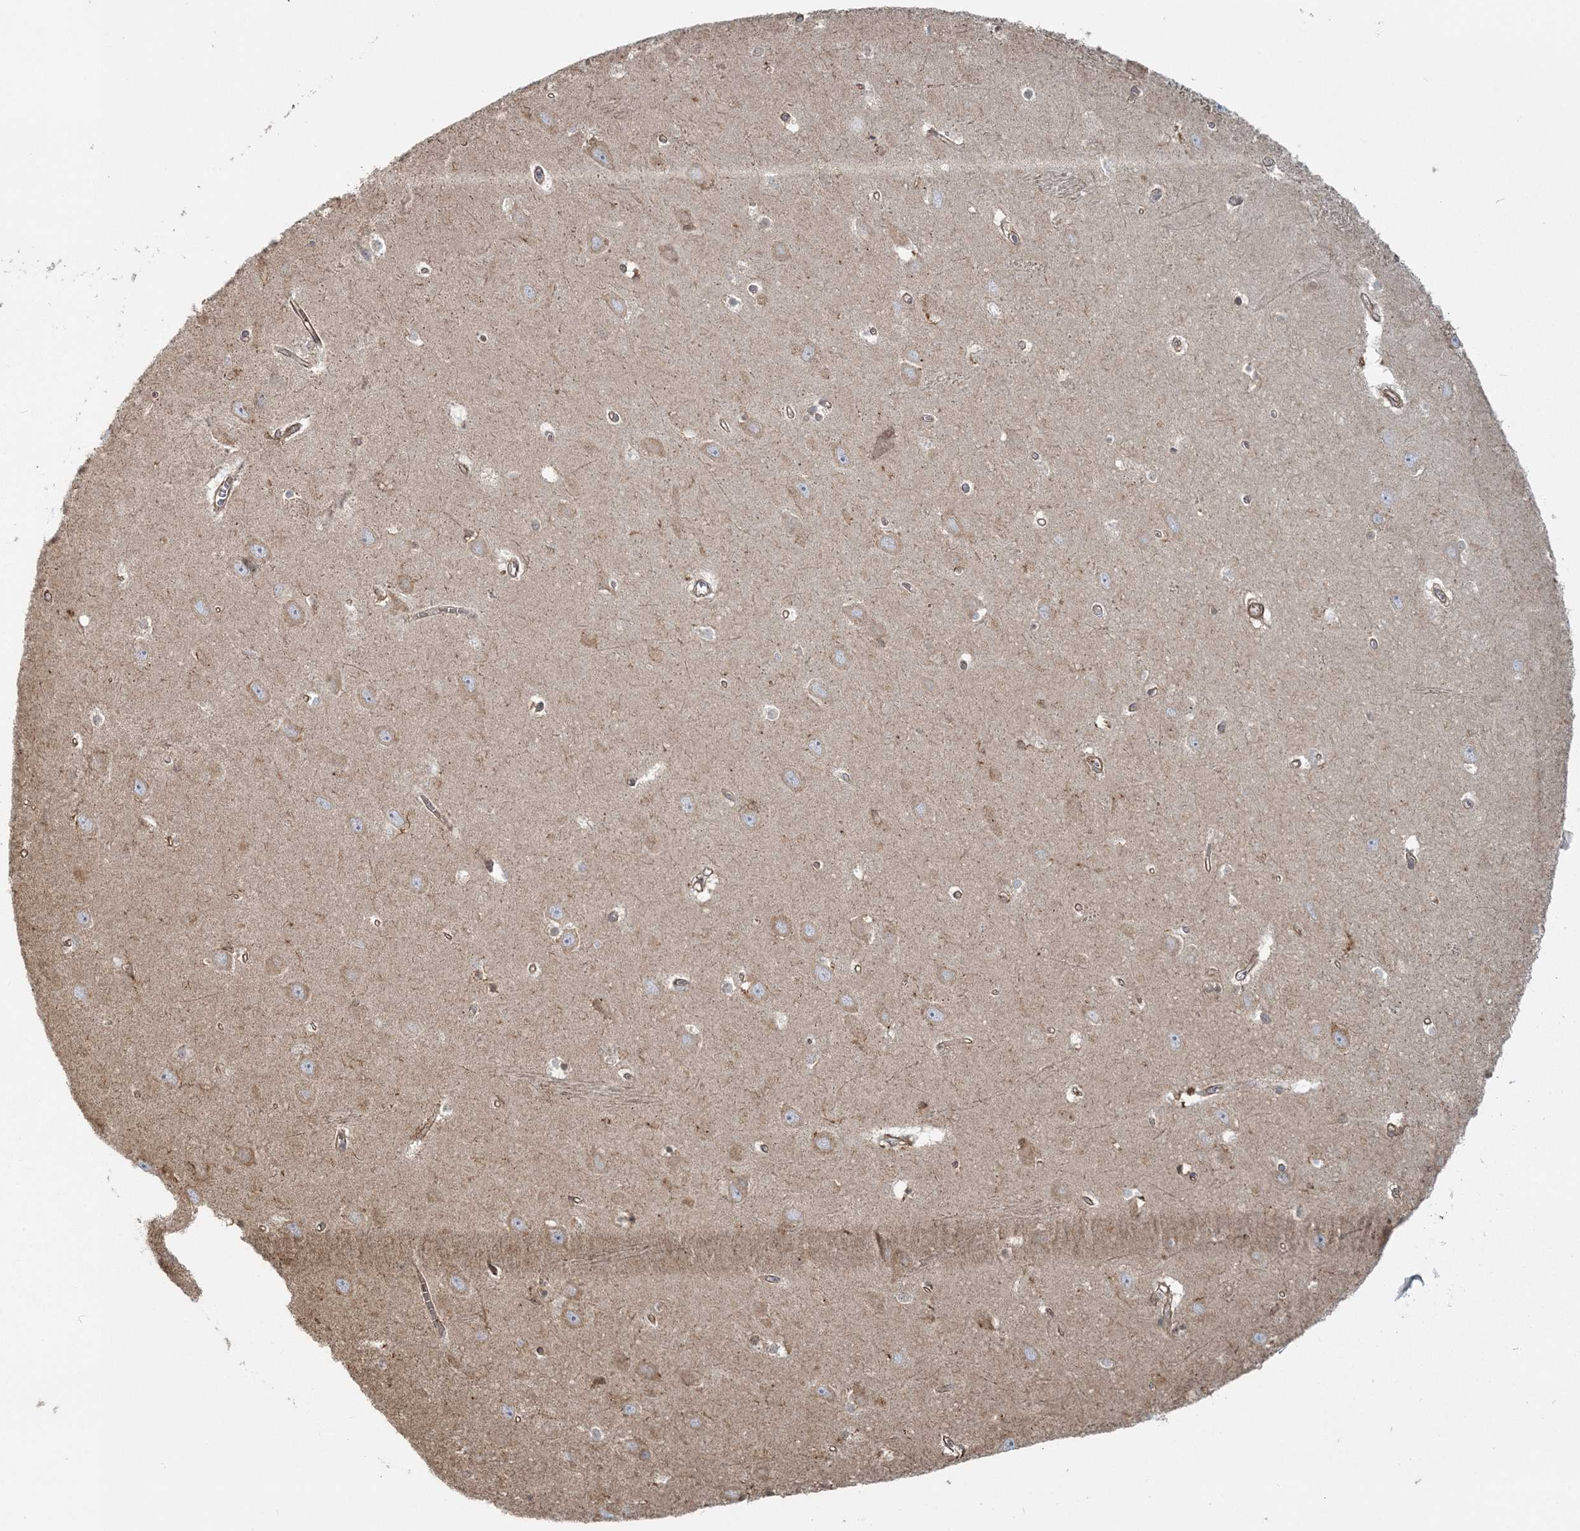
{"staining": {"intensity": "weak", "quantity": "<25%", "location": "cytoplasmic/membranous"}, "tissue": "hippocampus", "cell_type": "Glial cells", "image_type": "normal", "snomed": [{"axis": "morphology", "description": "Normal tissue, NOS"}, {"axis": "topography", "description": "Hippocampus"}], "caption": "Immunohistochemistry histopathology image of benign human hippocampus stained for a protein (brown), which demonstrates no expression in glial cells. Brightfield microscopy of IHC stained with DAB (3,3'-diaminobenzidine) (brown) and hematoxylin (blue), captured at high magnification.", "gene": "TRAF3IP2", "patient": {"sex": "female", "age": 64}}